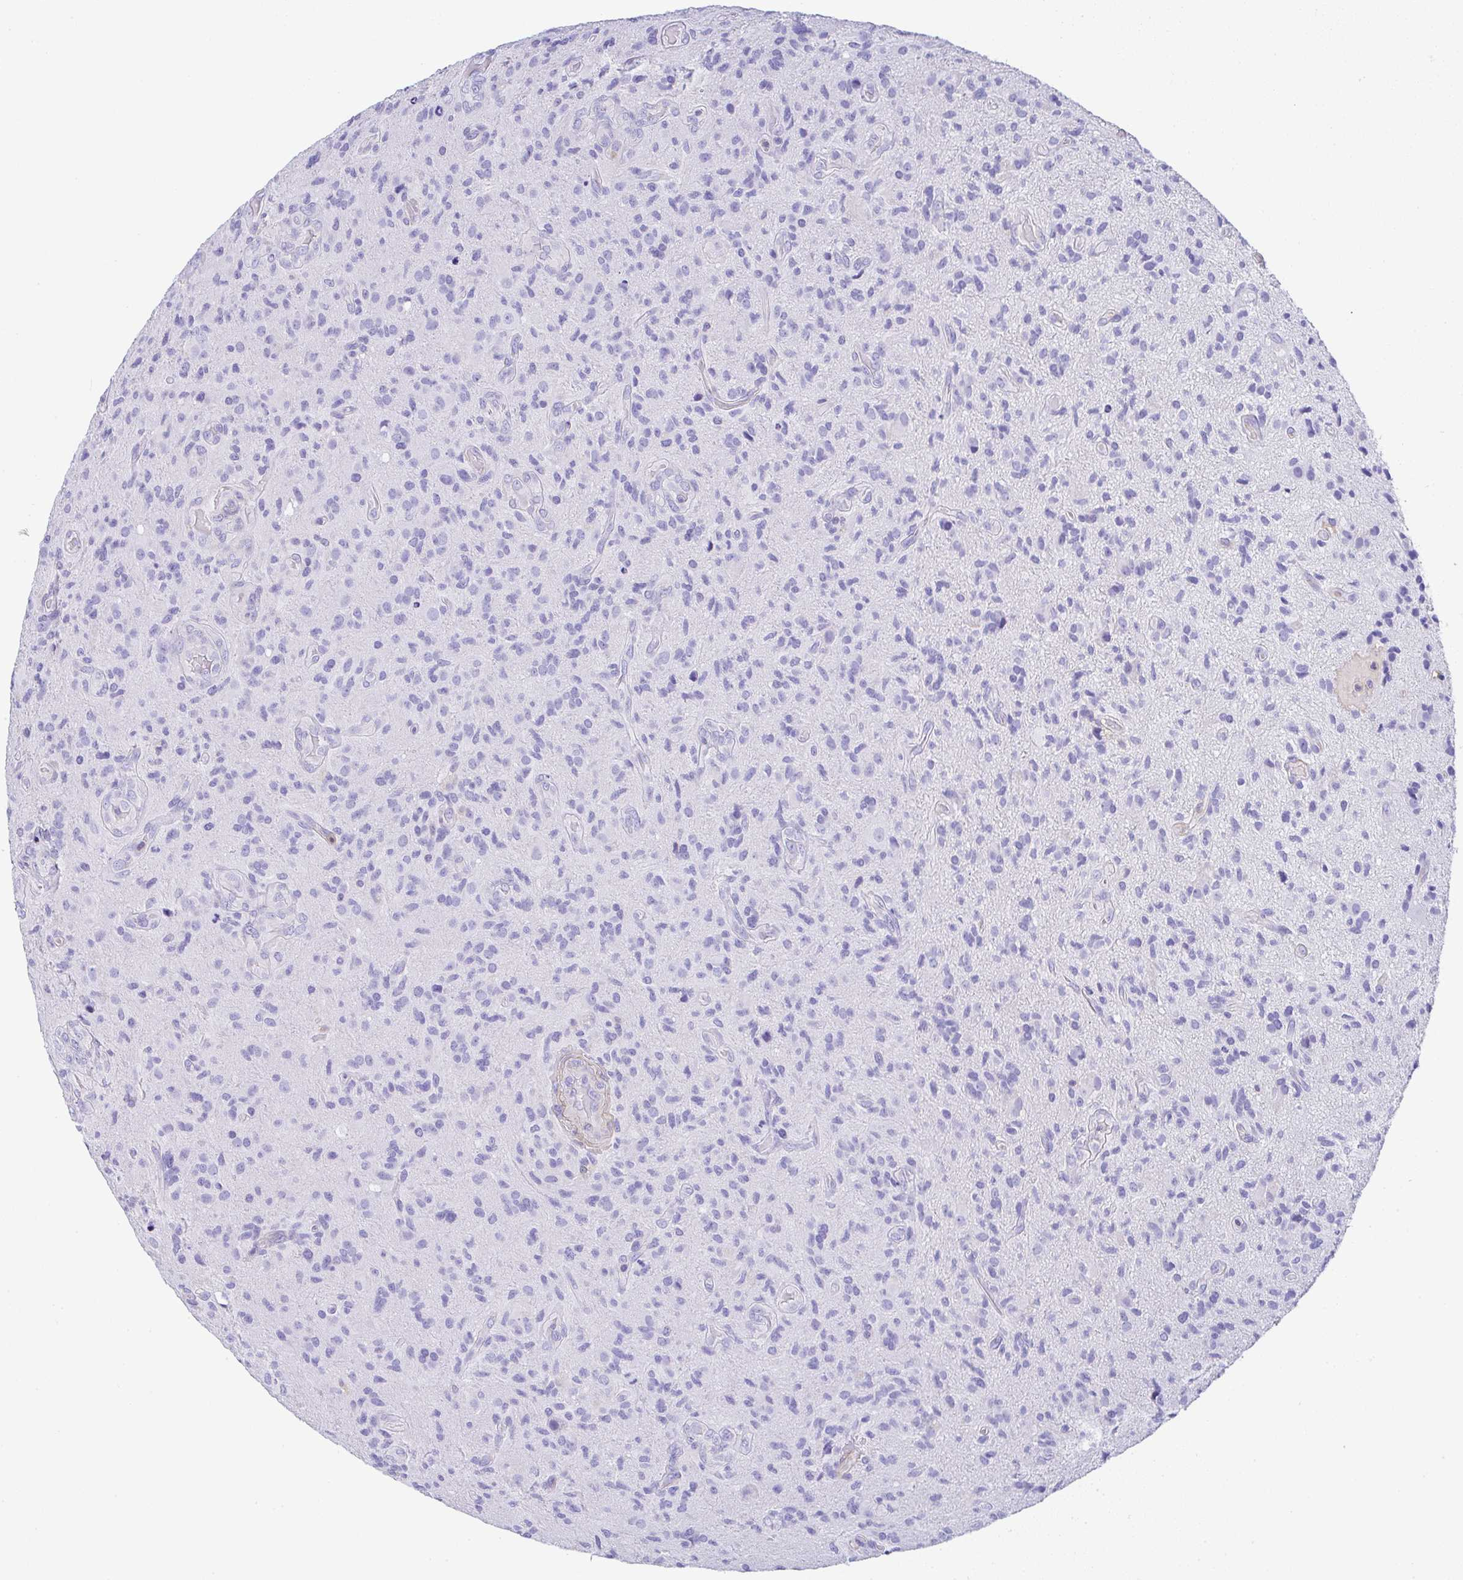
{"staining": {"intensity": "negative", "quantity": "none", "location": "none"}, "tissue": "glioma", "cell_type": "Tumor cells", "image_type": "cancer", "snomed": [{"axis": "morphology", "description": "Glioma, malignant, High grade"}, {"axis": "topography", "description": "Brain"}], "caption": "Glioma was stained to show a protein in brown. There is no significant expression in tumor cells. The staining is performed using DAB brown chromogen with nuclei counter-stained in using hematoxylin.", "gene": "TNFAIP8", "patient": {"sex": "male", "age": 55}}